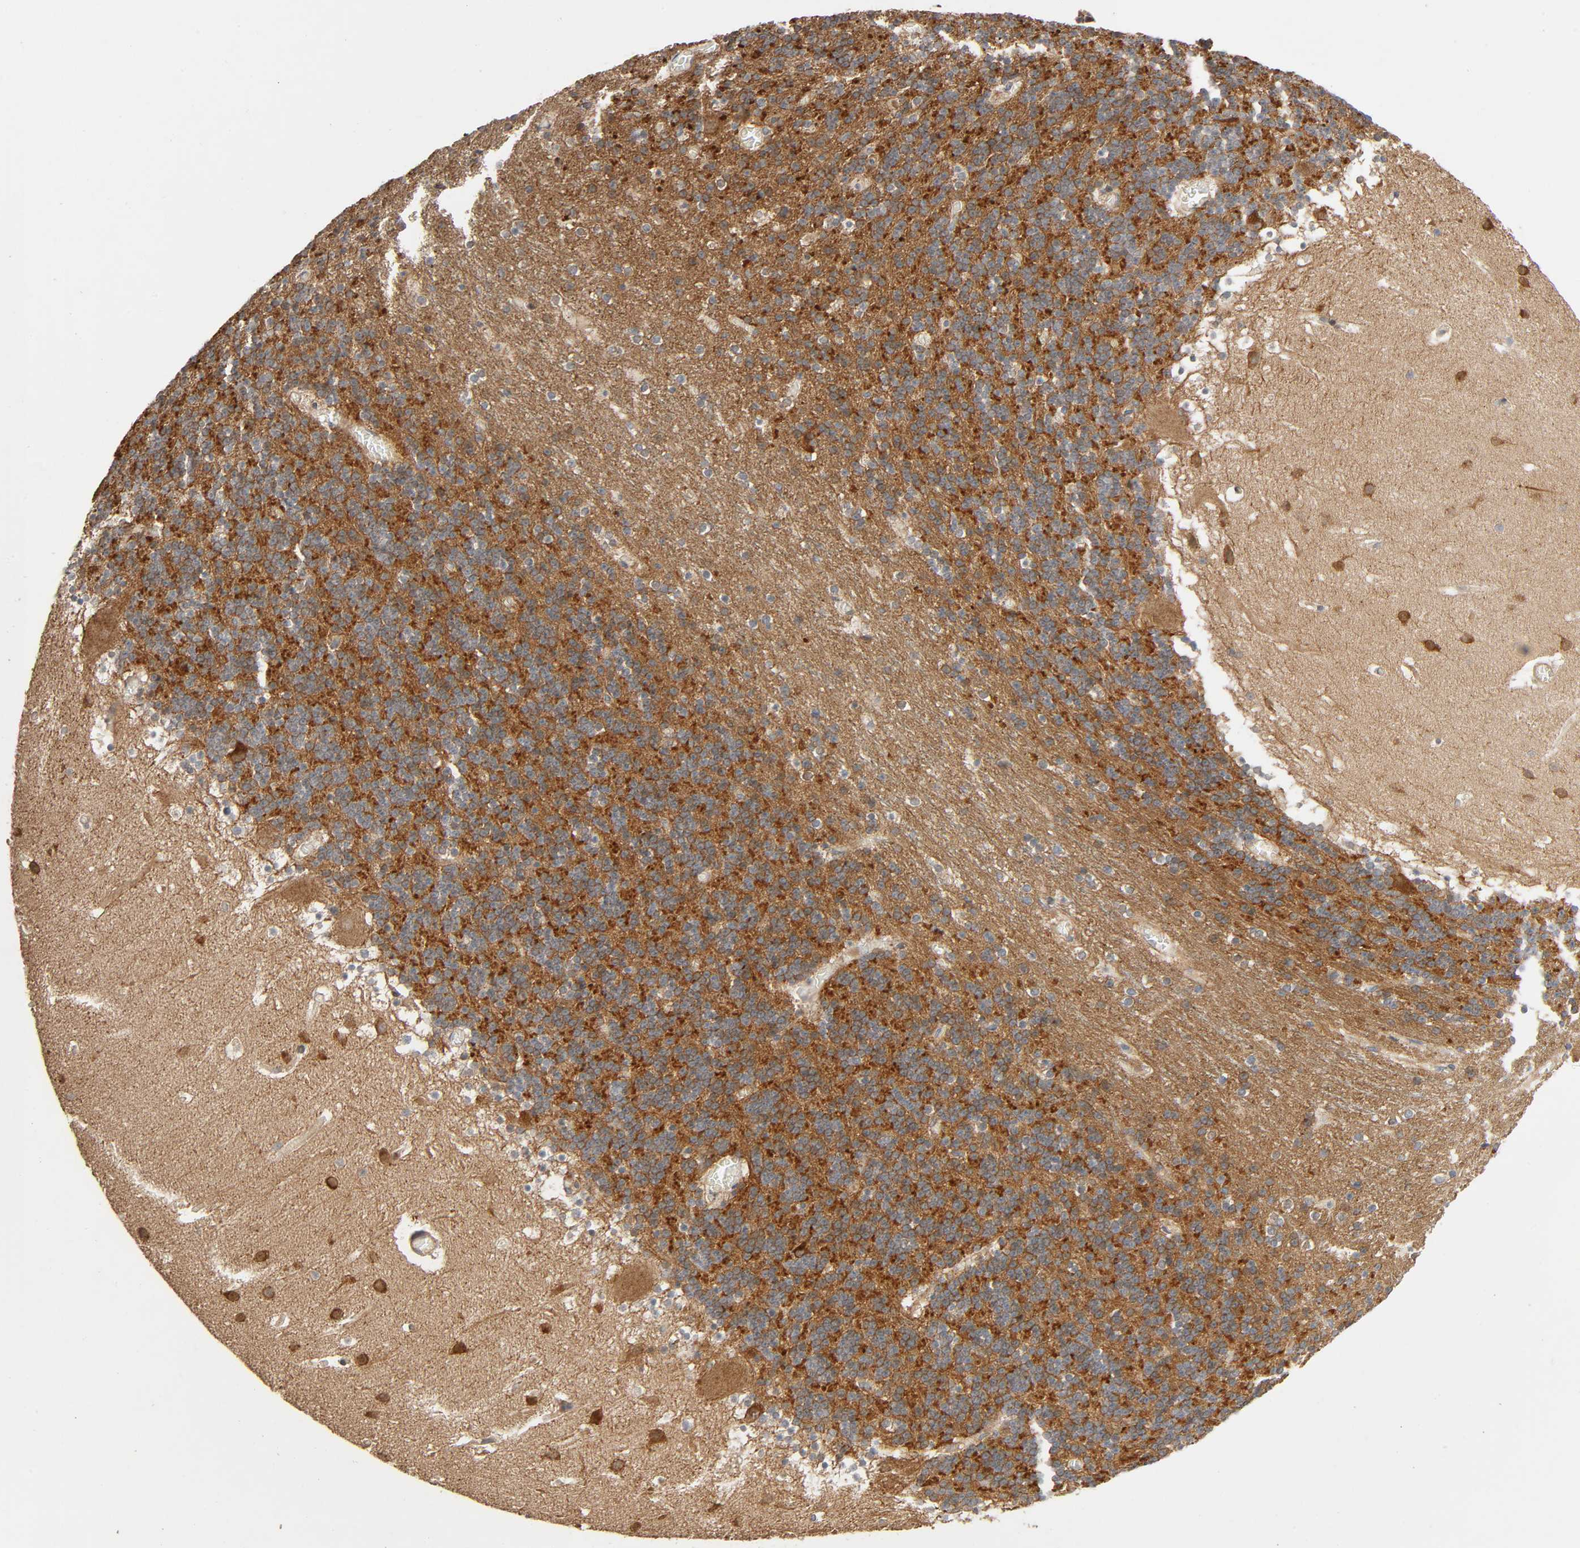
{"staining": {"intensity": "strong", "quantity": ">75%", "location": "cytoplasmic/membranous"}, "tissue": "cerebellum", "cell_type": "Cells in granular layer", "image_type": "normal", "snomed": [{"axis": "morphology", "description": "Normal tissue, NOS"}, {"axis": "topography", "description": "Cerebellum"}], "caption": "Cells in granular layer reveal high levels of strong cytoplasmic/membranous expression in about >75% of cells in benign human cerebellum. The protein of interest is shown in brown color, while the nuclei are stained blue.", "gene": "SGSM1", "patient": {"sex": "male", "age": 45}}